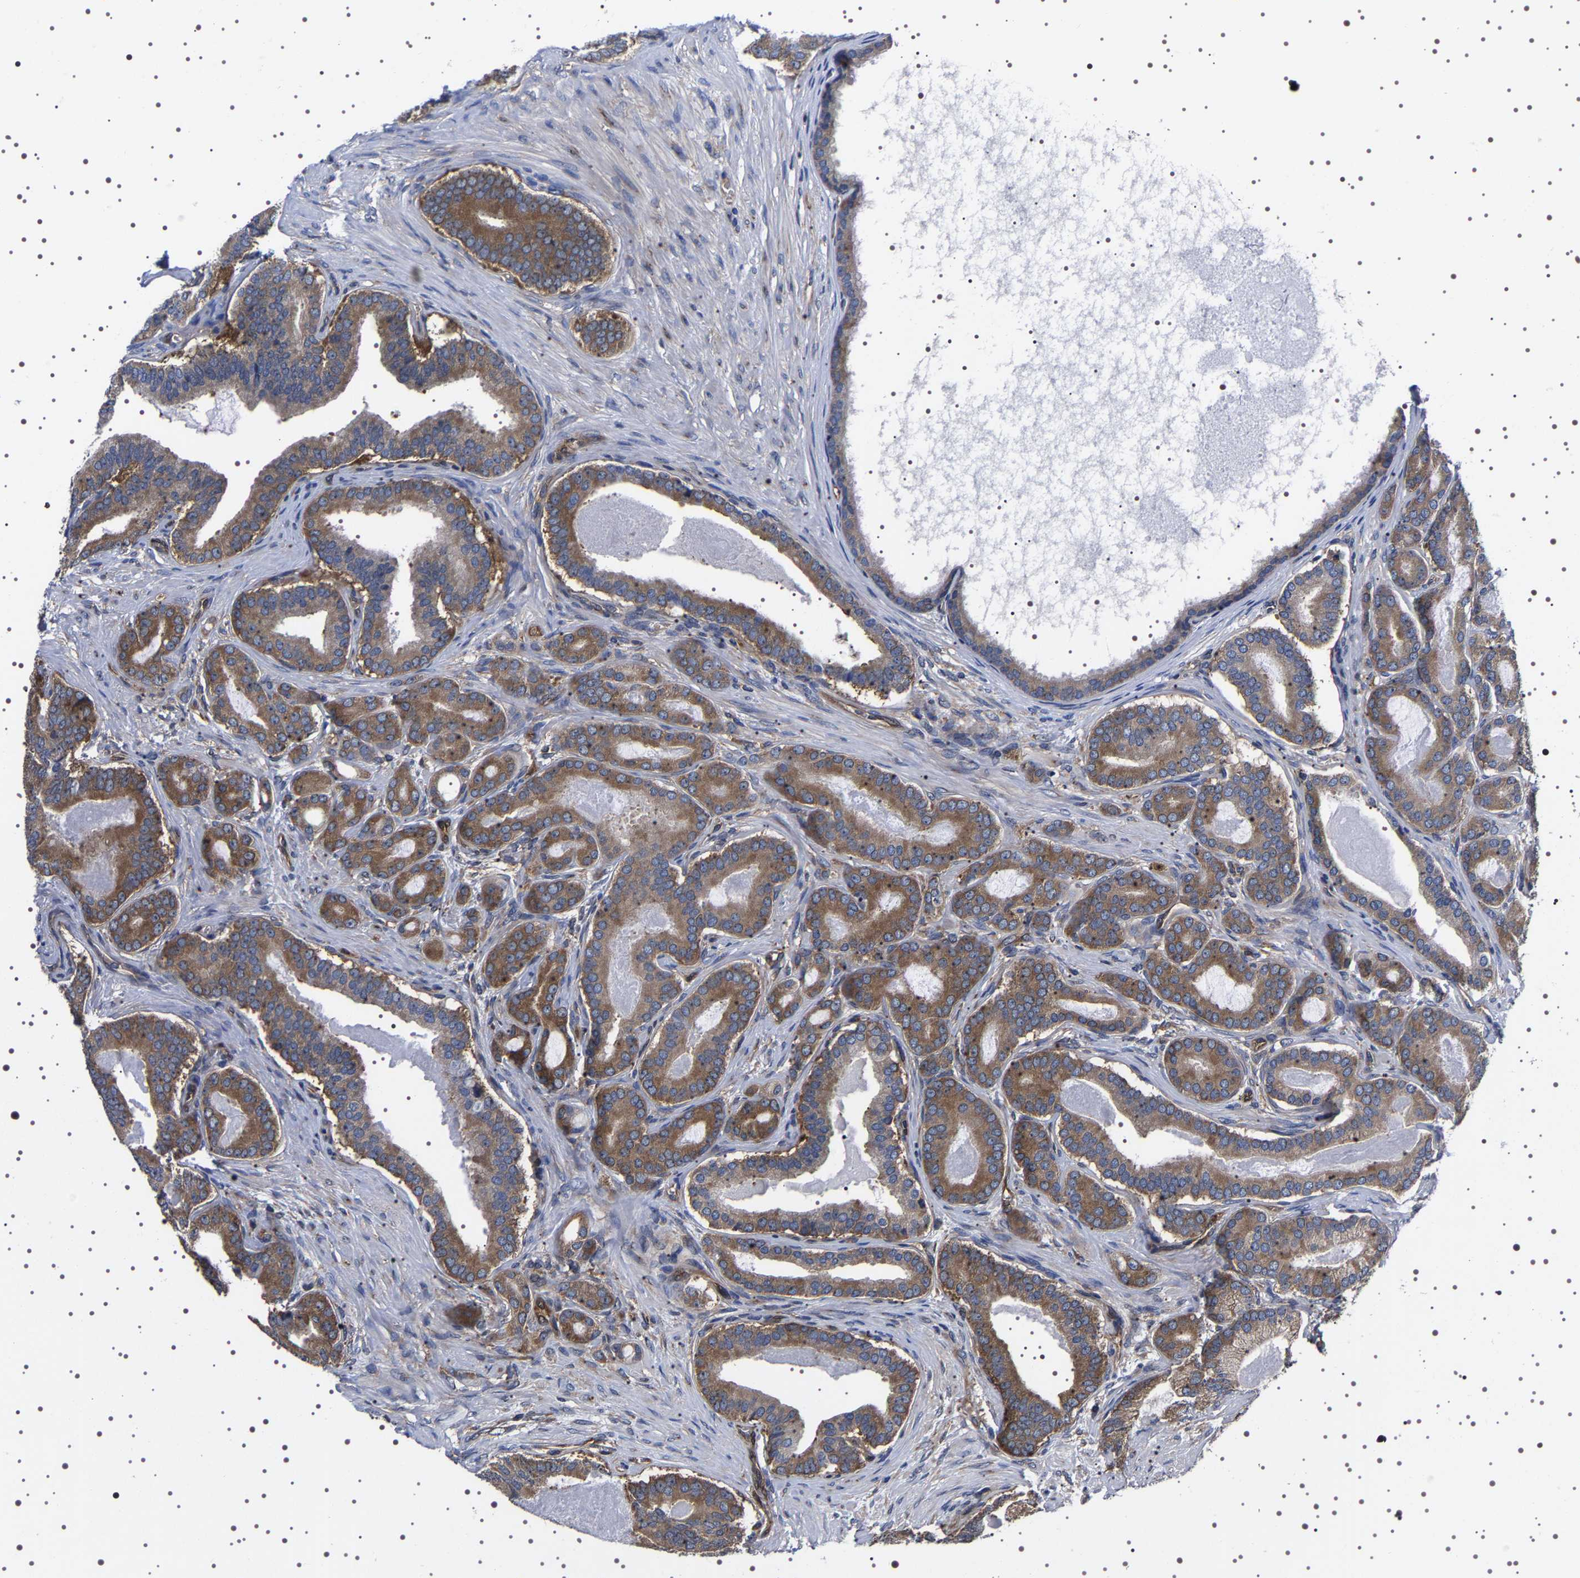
{"staining": {"intensity": "moderate", "quantity": ">75%", "location": "cytoplasmic/membranous"}, "tissue": "prostate cancer", "cell_type": "Tumor cells", "image_type": "cancer", "snomed": [{"axis": "morphology", "description": "Adenocarcinoma, High grade"}, {"axis": "topography", "description": "Prostate"}], "caption": "IHC image of prostate high-grade adenocarcinoma stained for a protein (brown), which demonstrates medium levels of moderate cytoplasmic/membranous positivity in about >75% of tumor cells.", "gene": "DARS1", "patient": {"sex": "male", "age": 60}}